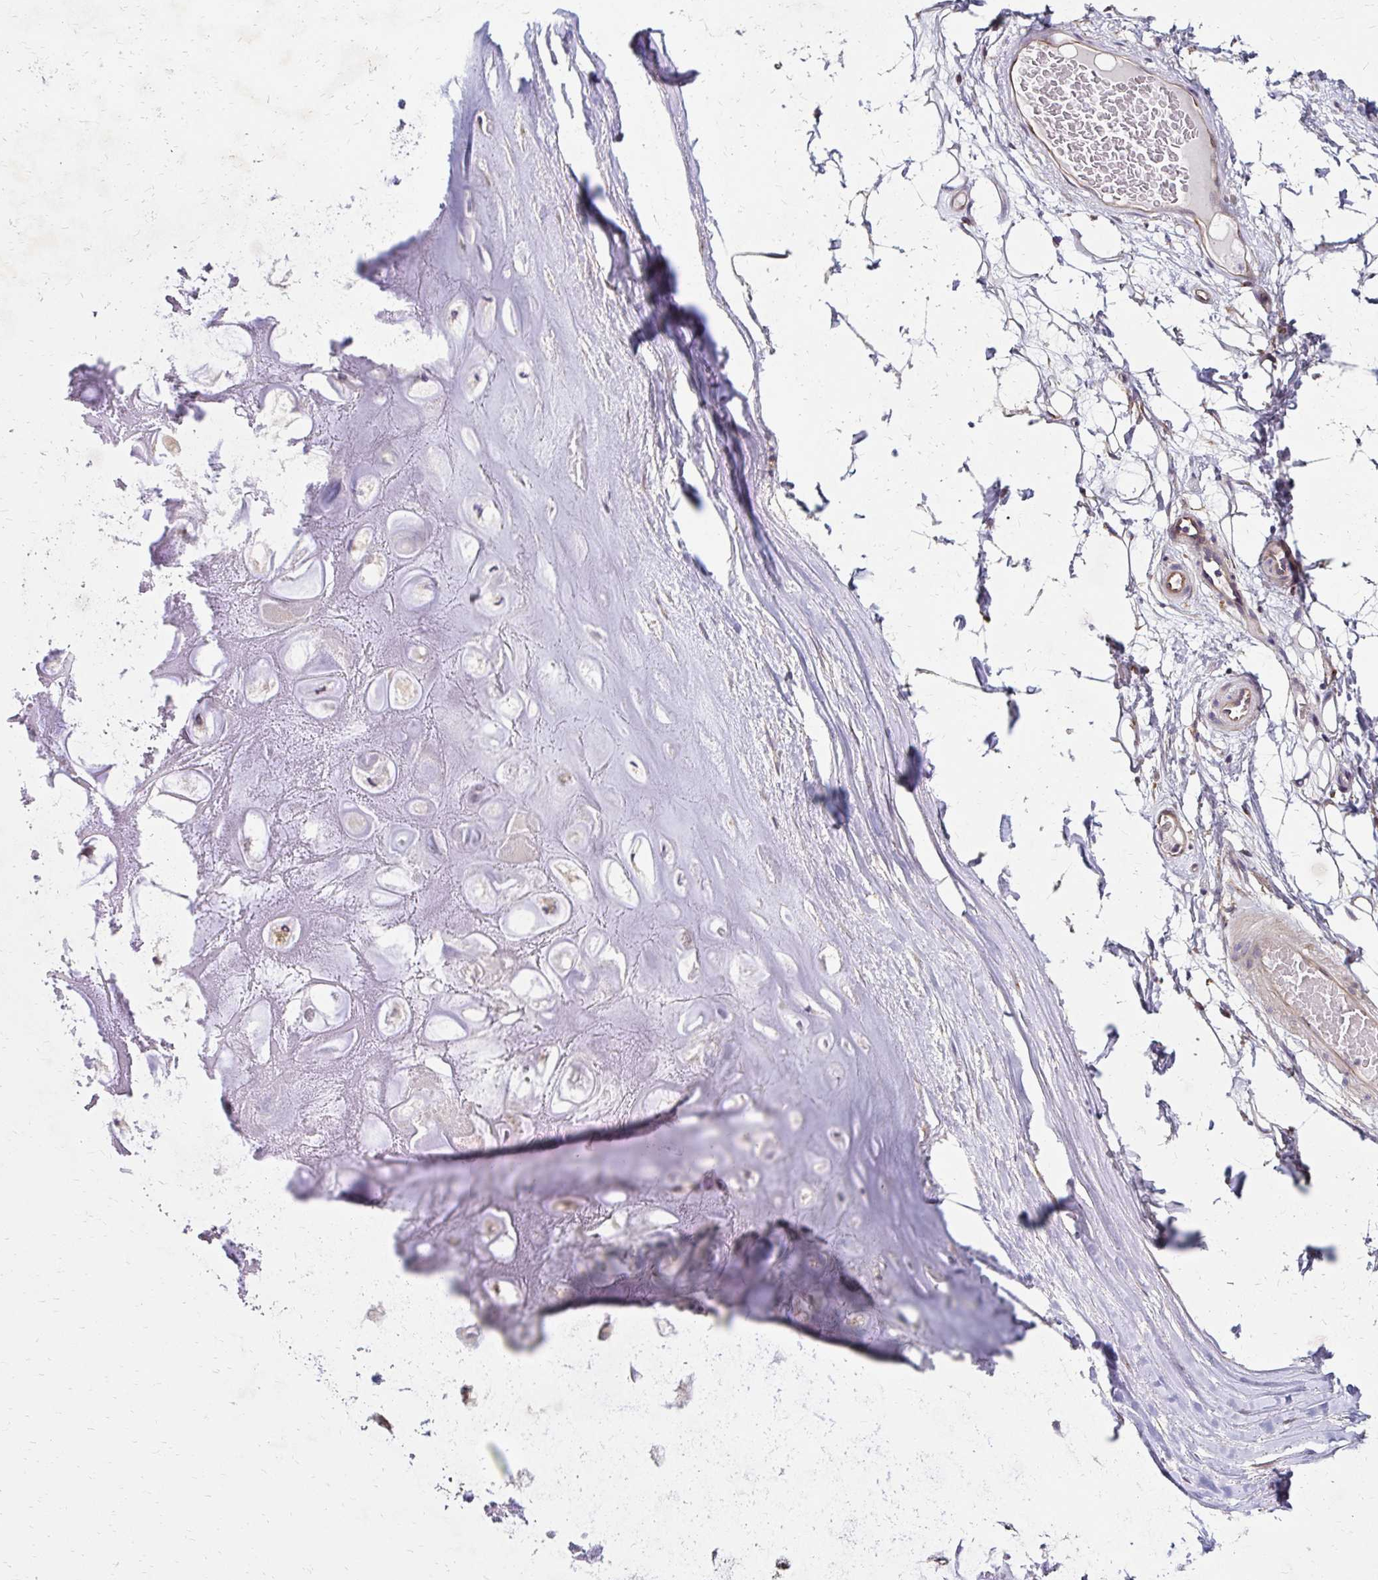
{"staining": {"intensity": "negative", "quantity": "none", "location": "none"}, "tissue": "adipose tissue", "cell_type": "Adipocytes", "image_type": "normal", "snomed": [{"axis": "morphology", "description": "Normal tissue, NOS"}, {"axis": "topography", "description": "Lymph node"}, {"axis": "topography", "description": "Cartilage tissue"}, {"axis": "topography", "description": "Nasopharynx"}], "caption": "Adipocytes are negative for brown protein staining in normal adipose tissue. Brightfield microscopy of immunohistochemistry stained with DAB (brown) and hematoxylin (blue), captured at high magnification.", "gene": "PRIMA1", "patient": {"sex": "male", "age": 63}}